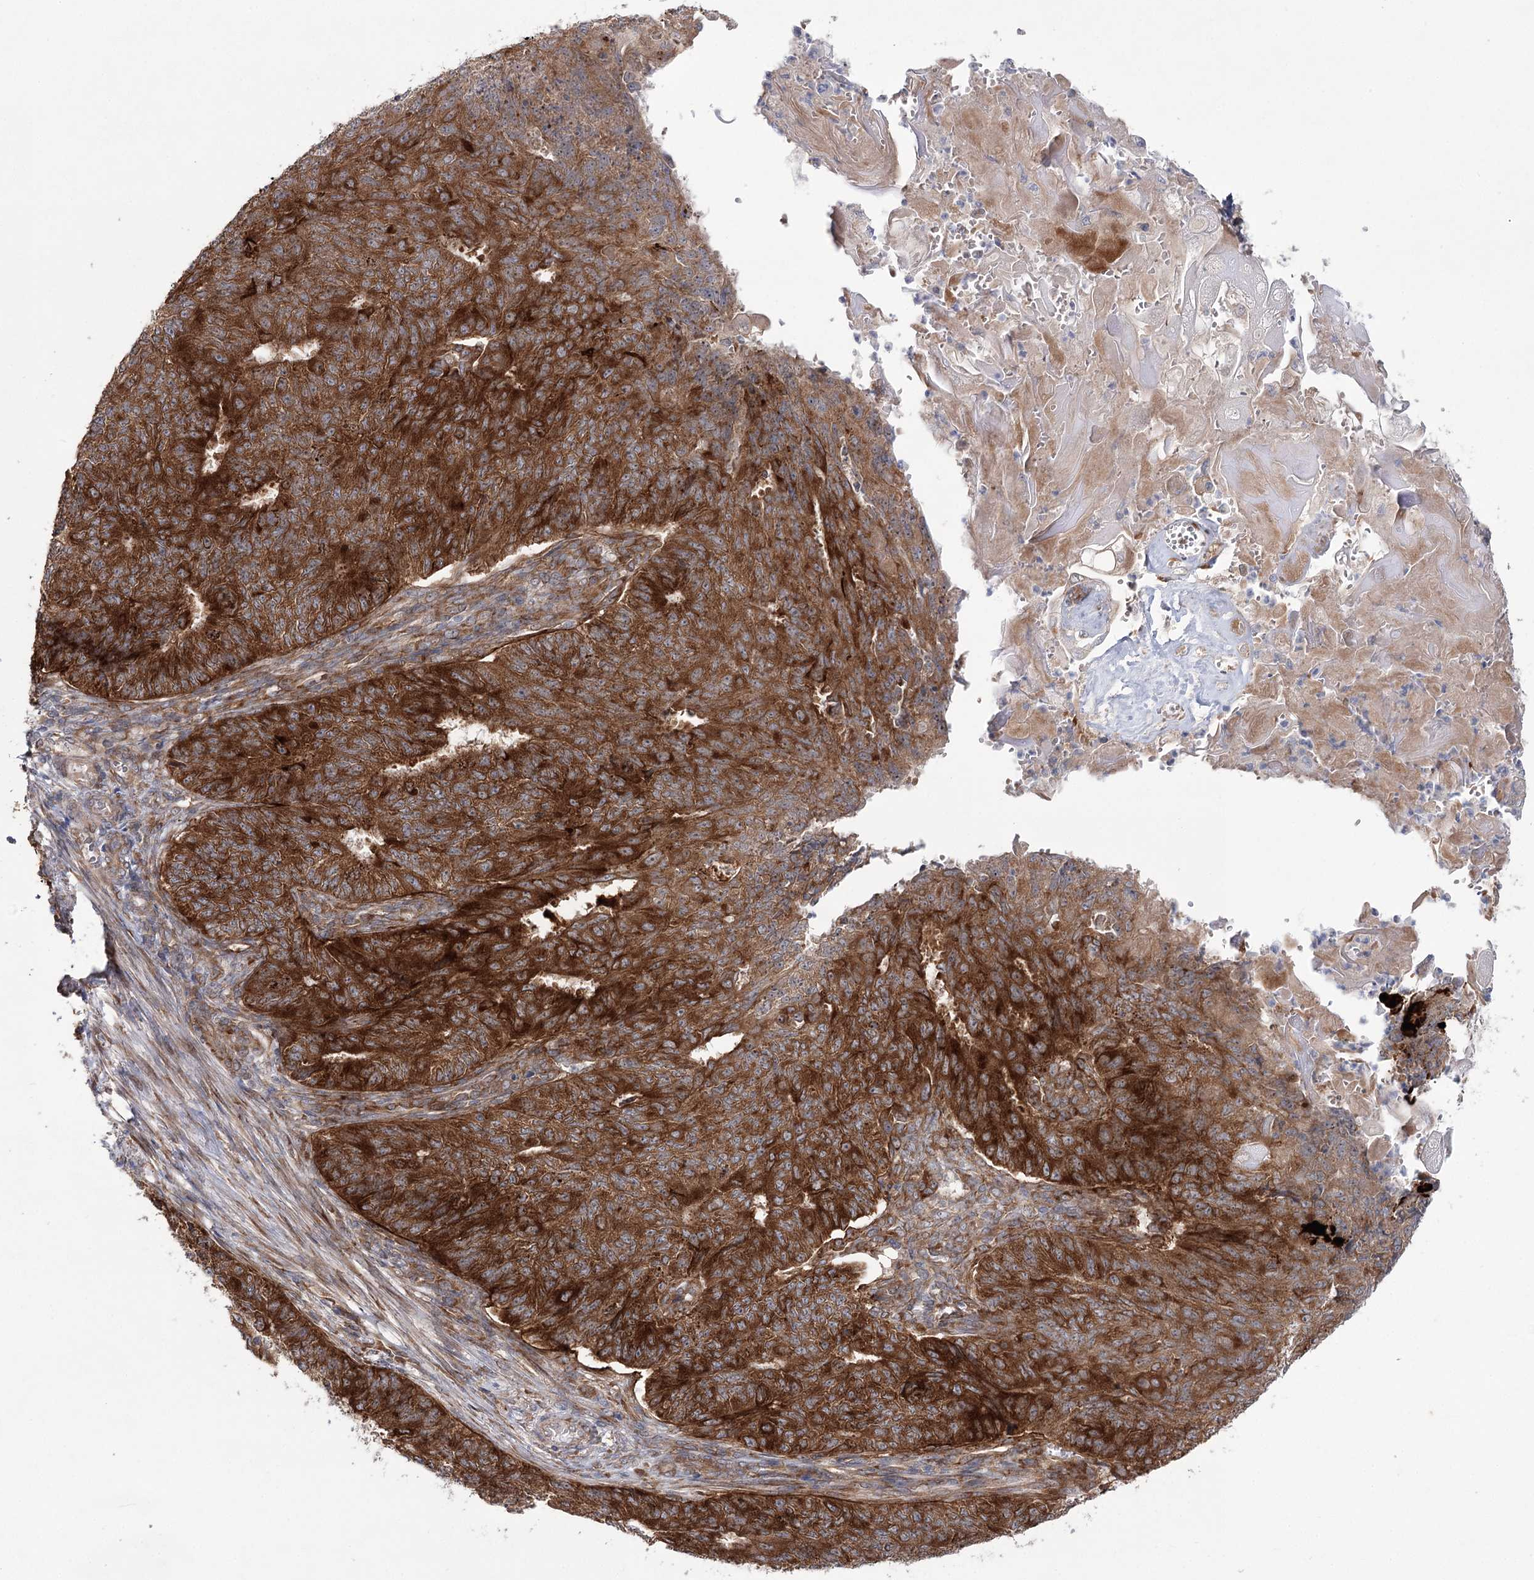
{"staining": {"intensity": "strong", "quantity": ">75%", "location": "cytoplasmic/membranous"}, "tissue": "endometrial cancer", "cell_type": "Tumor cells", "image_type": "cancer", "snomed": [{"axis": "morphology", "description": "Adenocarcinoma, NOS"}, {"axis": "topography", "description": "Endometrium"}], "caption": "Immunohistochemistry of adenocarcinoma (endometrial) displays high levels of strong cytoplasmic/membranous expression in approximately >75% of tumor cells. Using DAB (3,3'-diaminobenzidine) (brown) and hematoxylin (blue) stains, captured at high magnification using brightfield microscopy.", "gene": "VWA2", "patient": {"sex": "female", "age": 32}}